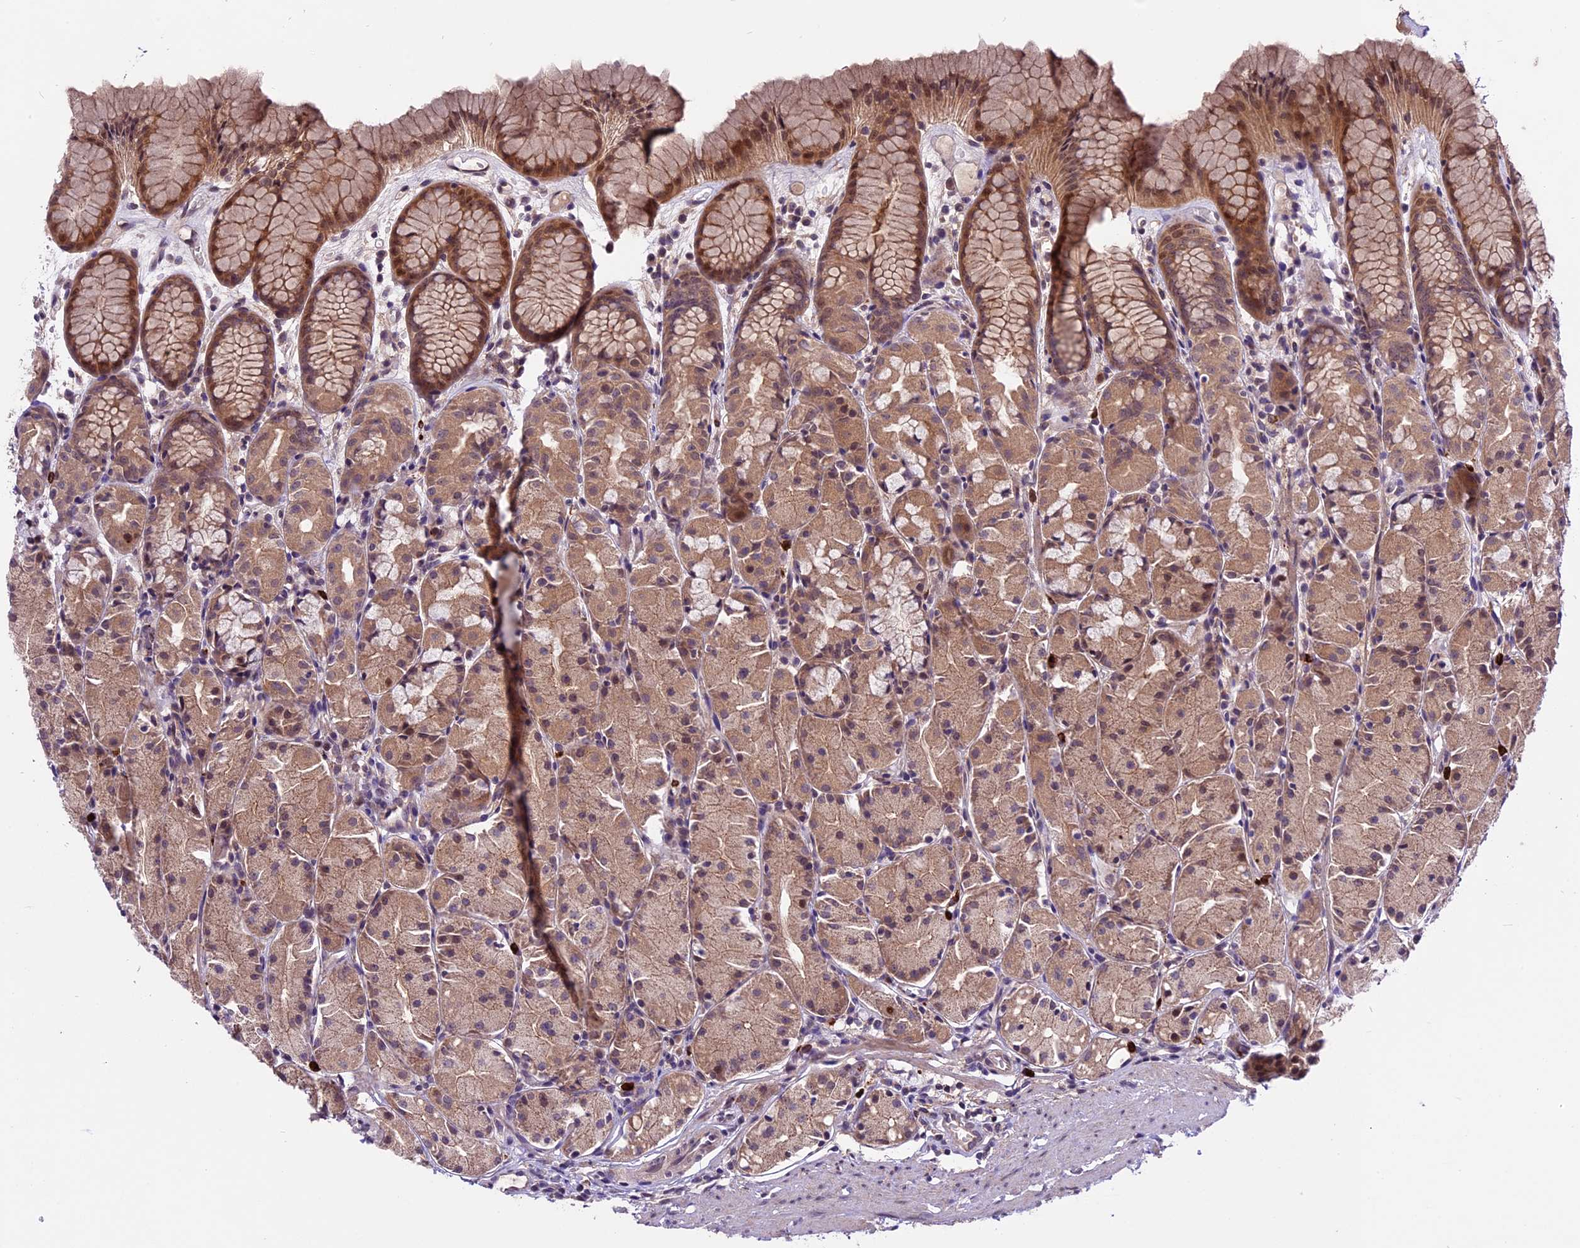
{"staining": {"intensity": "moderate", "quantity": ">75%", "location": "cytoplasmic/membranous,nuclear"}, "tissue": "stomach", "cell_type": "Glandular cells", "image_type": "normal", "snomed": [{"axis": "morphology", "description": "Normal tissue, NOS"}, {"axis": "topography", "description": "Stomach, upper"}], "caption": "A photomicrograph showing moderate cytoplasmic/membranous,nuclear staining in about >75% of glandular cells in benign stomach, as visualized by brown immunohistochemical staining.", "gene": "SPRED1", "patient": {"sex": "male", "age": 47}}